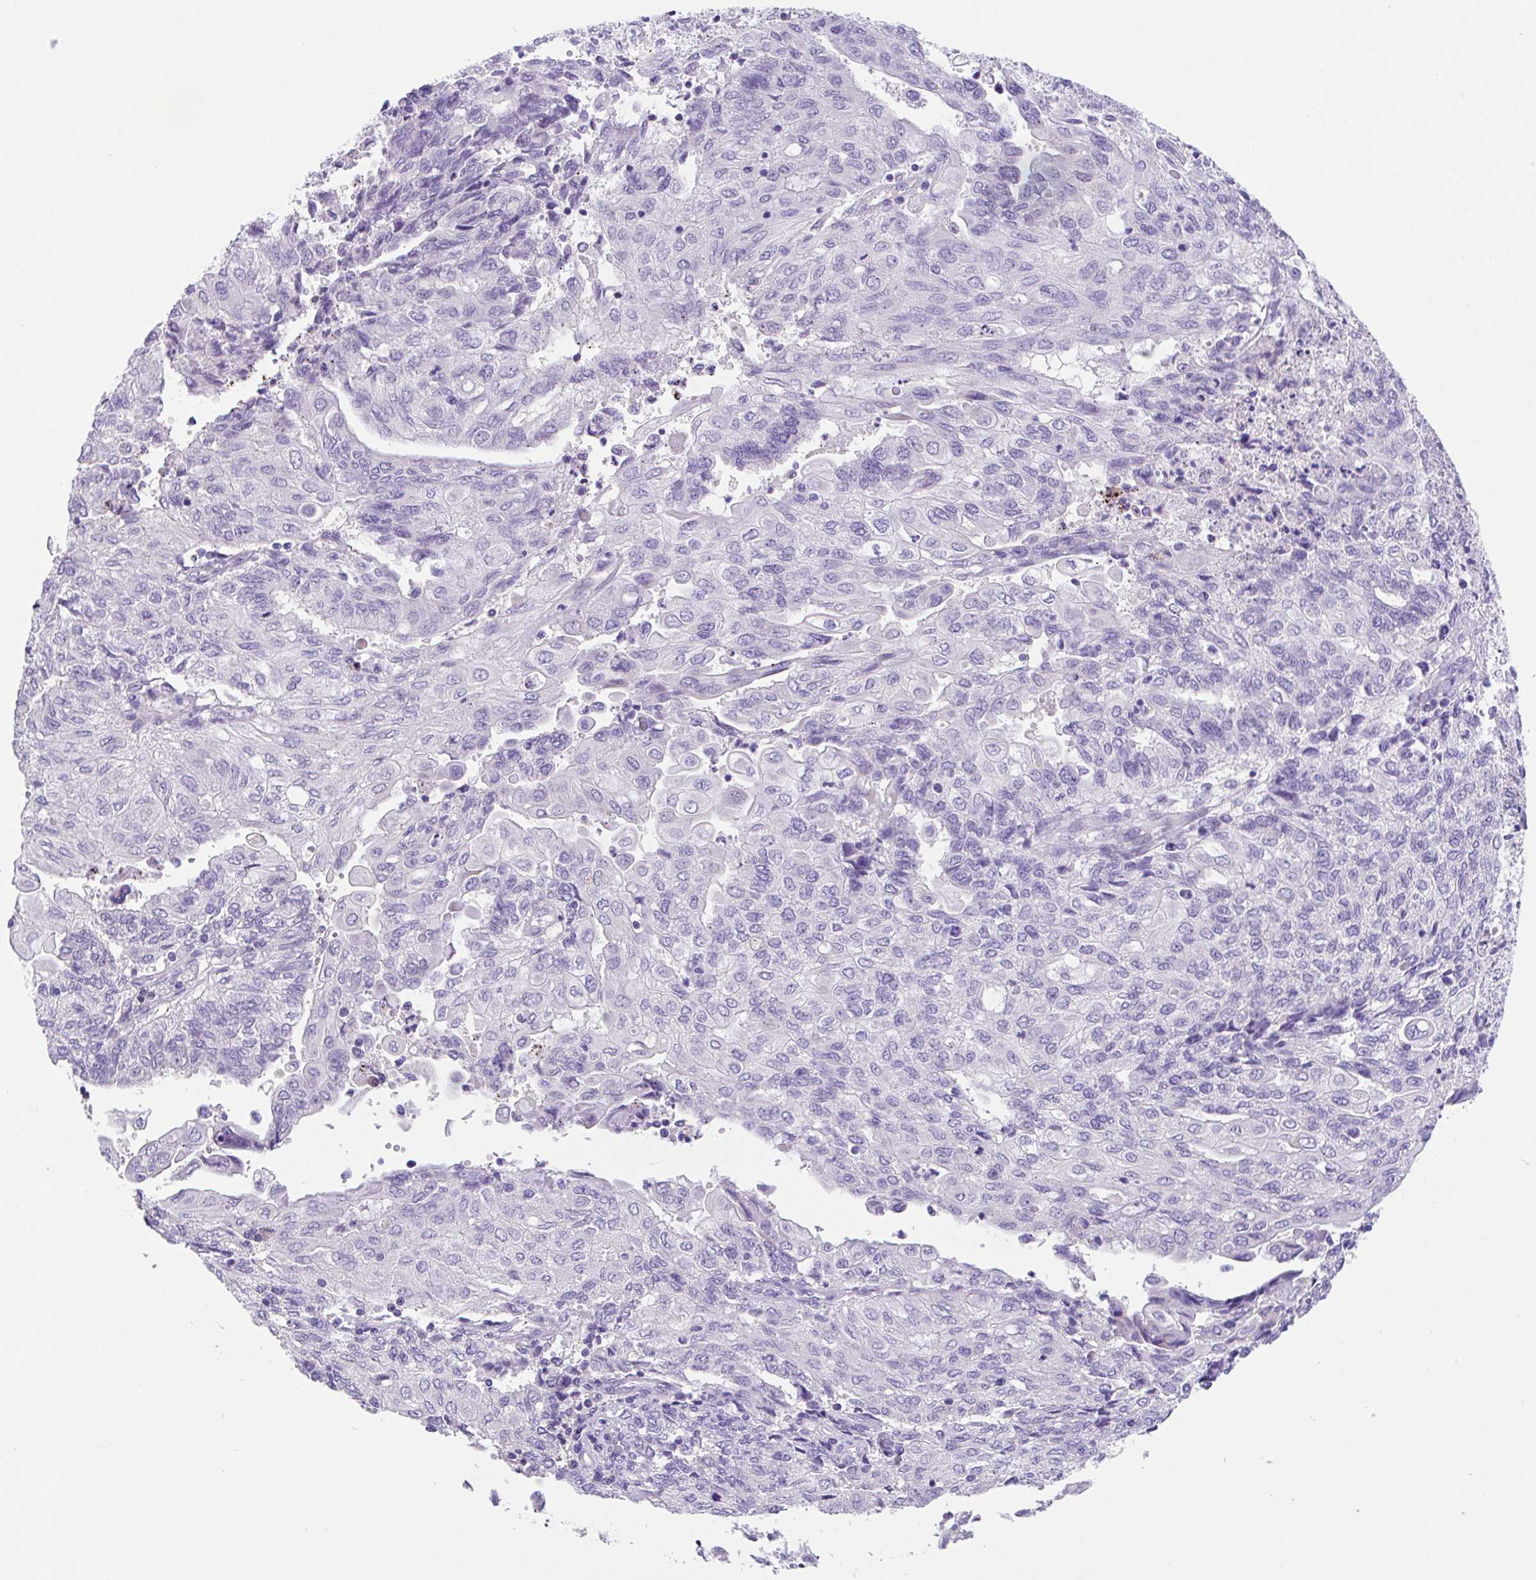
{"staining": {"intensity": "negative", "quantity": "none", "location": "none"}, "tissue": "endometrial cancer", "cell_type": "Tumor cells", "image_type": "cancer", "snomed": [{"axis": "morphology", "description": "Adenocarcinoma, NOS"}, {"axis": "topography", "description": "Endometrium"}], "caption": "Immunohistochemistry (IHC) of endometrial adenocarcinoma exhibits no staining in tumor cells. Nuclei are stained in blue.", "gene": "HACD4", "patient": {"sex": "female", "age": 54}}